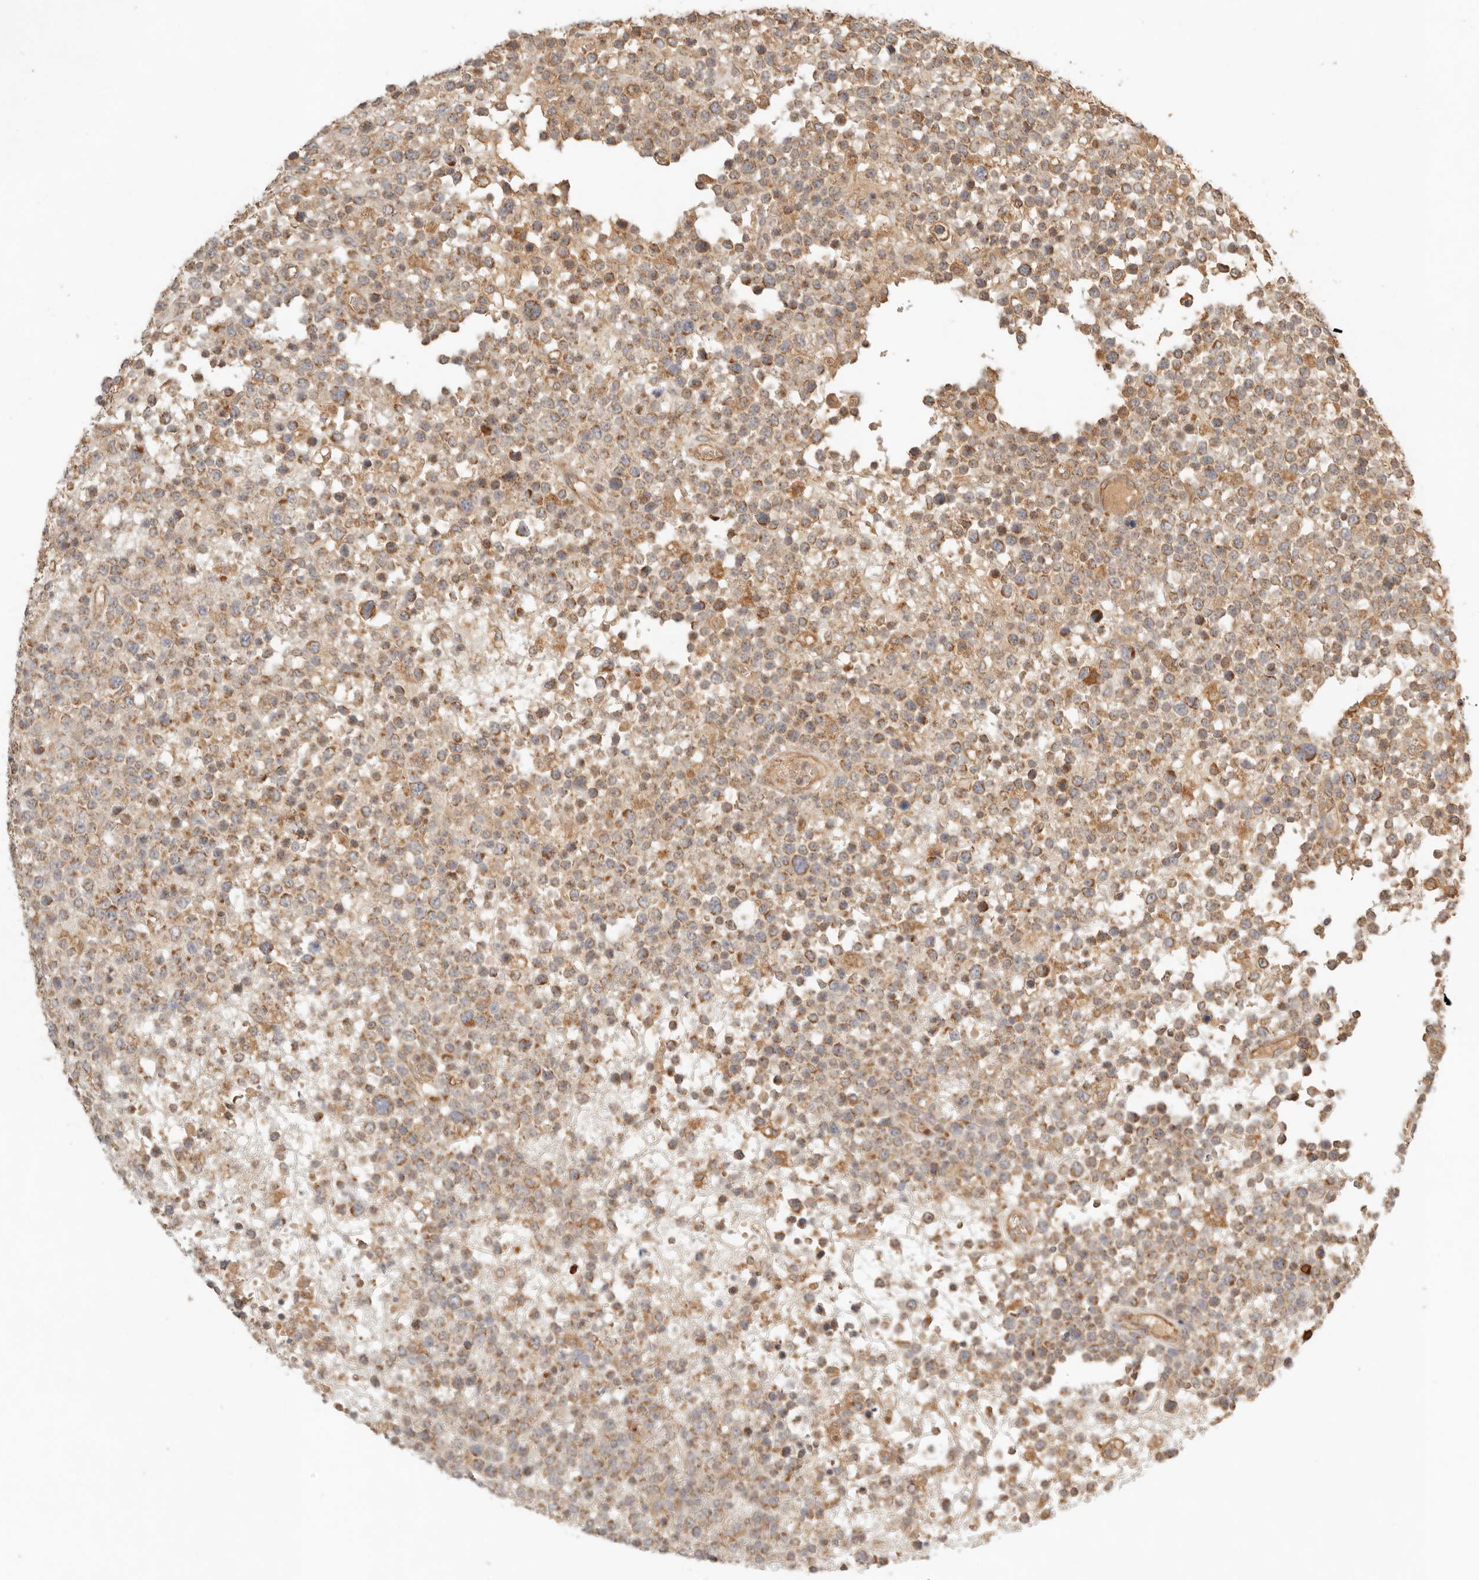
{"staining": {"intensity": "moderate", "quantity": "25%-75%", "location": "cytoplasmic/membranous"}, "tissue": "lymphoma", "cell_type": "Tumor cells", "image_type": "cancer", "snomed": [{"axis": "morphology", "description": "Malignant lymphoma, non-Hodgkin's type, High grade"}, {"axis": "topography", "description": "Colon"}], "caption": "There is medium levels of moderate cytoplasmic/membranous expression in tumor cells of lymphoma, as demonstrated by immunohistochemical staining (brown color).", "gene": "CLEC4C", "patient": {"sex": "female", "age": 53}}